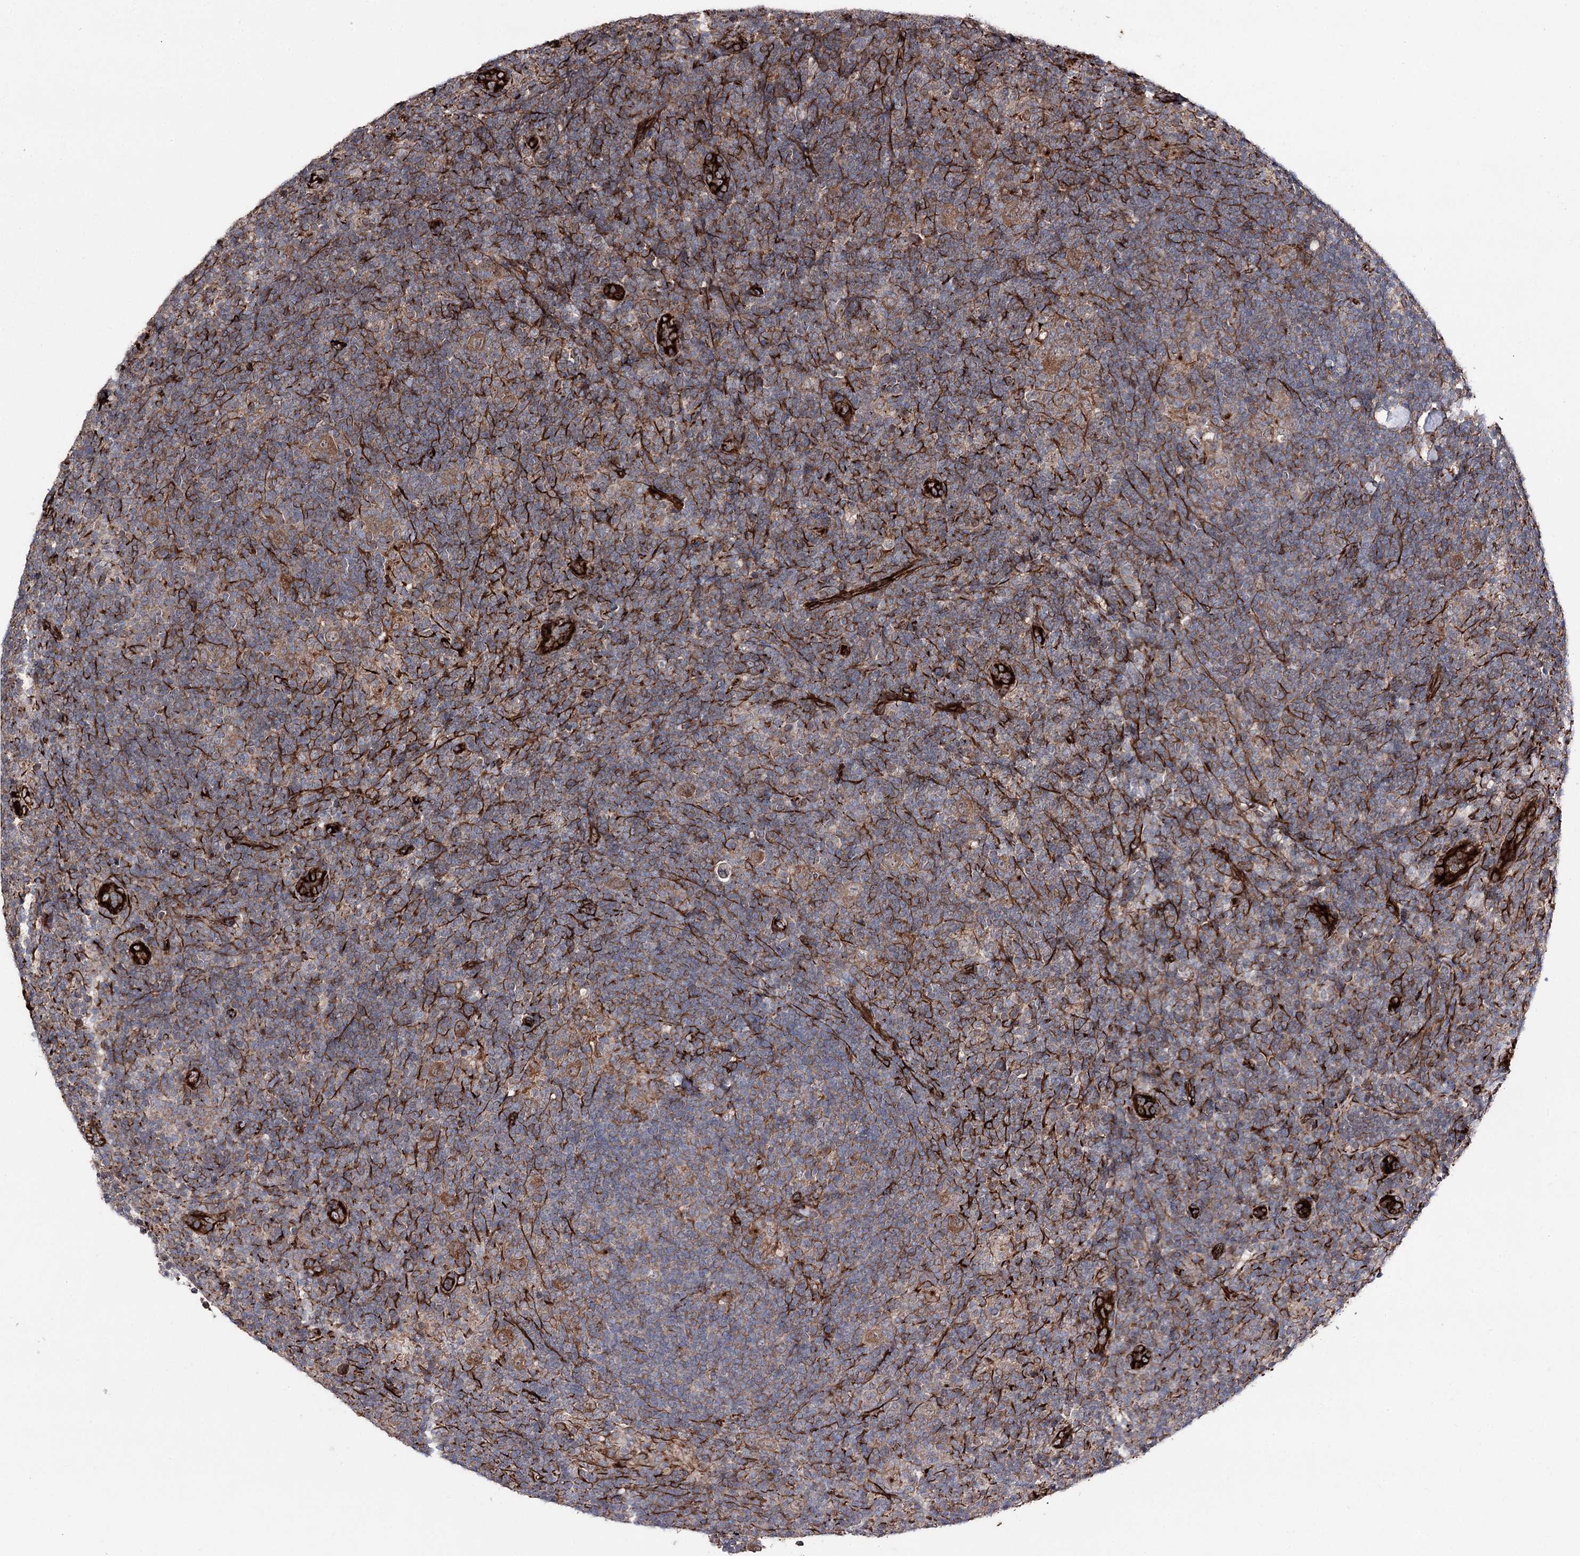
{"staining": {"intensity": "moderate", "quantity": ">75%", "location": "cytoplasmic/membranous"}, "tissue": "lymphoma", "cell_type": "Tumor cells", "image_type": "cancer", "snomed": [{"axis": "morphology", "description": "Hodgkin's disease, NOS"}, {"axis": "topography", "description": "Lymph node"}], "caption": "IHC micrograph of lymphoma stained for a protein (brown), which shows medium levels of moderate cytoplasmic/membranous positivity in approximately >75% of tumor cells.", "gene": "MIB1", "patient": {"sex": "female", "age": 57}}